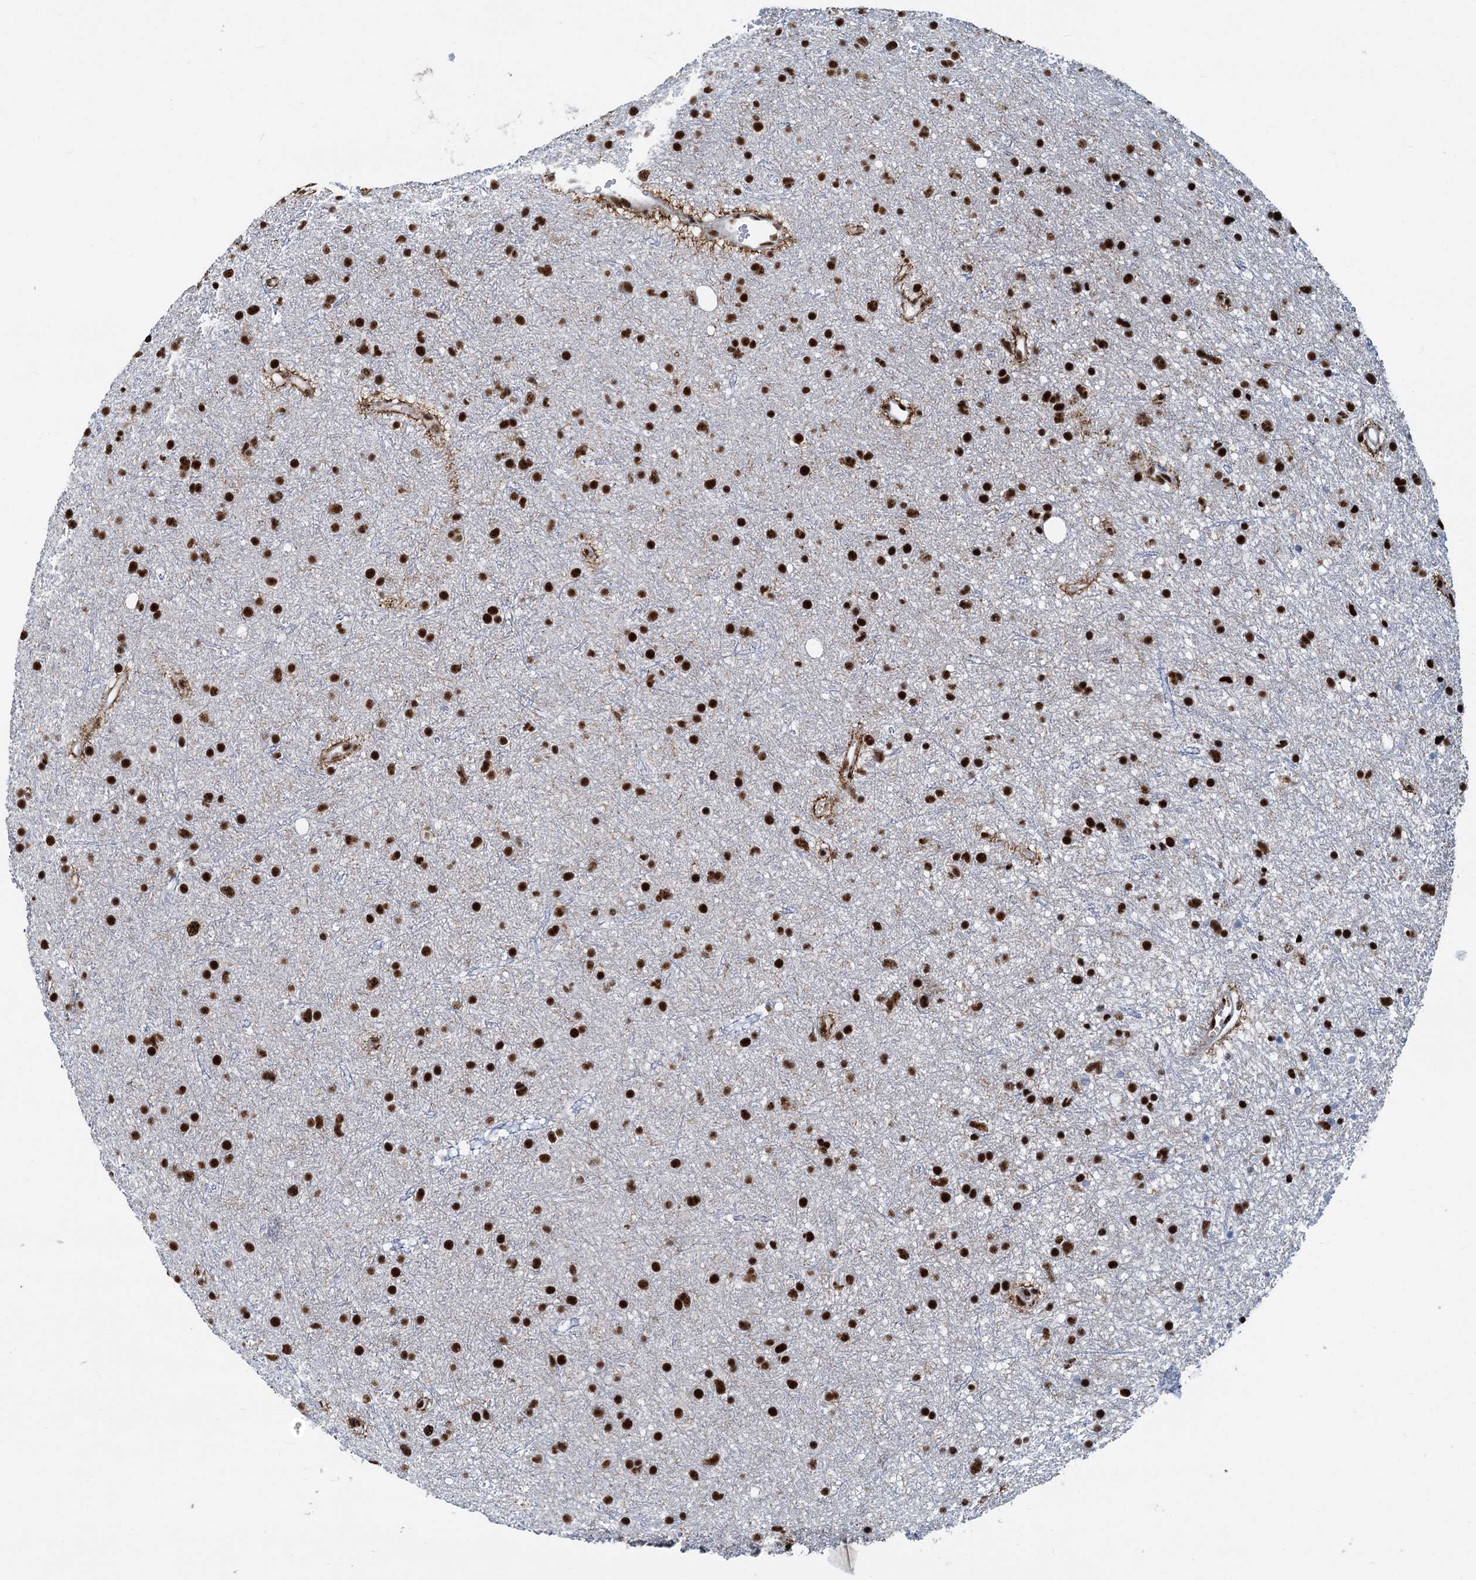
{"staining": {"intensity": "strong", "quantity": ">75%", "location": "nuclear"}, "tissue": "glioma", "cell_type": "Tumor cells", "image_type": "cancer", "snomed": [{"axis": "morphology", "description": "Glioma, malignant, Low grade"}, {"axis": "topography", "description": "Cerebral cortex"}], "caption": "Immunohistochemical staining of human malignant glioma (low-grade) shows high levels of strong nuclear expression in approximately >75% of tumor cells.", "gene": "RBM26", "patient": {"sex": "female", "age": 39}}